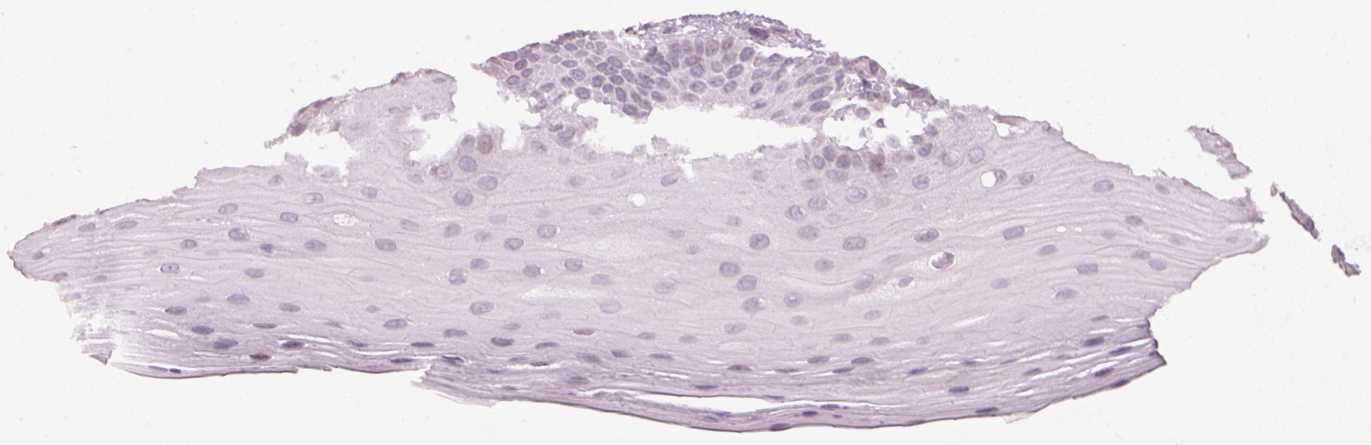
{"staining": {"intensity": "negative", "quantity": "none", "location": "none"}, "tissue": "oral mucosa", "cell_type": "Squamous epithelial cells", "image_type": "normal", "snomed": [{"axis": "morphology", "description": "Normal tissue, NOS"}, {"axis": "morphology", "description": "Normal morphology"}, {"axis": "topography", "description": "Oral tissue"}], "caption": "Immunohistochemistry (IHC) histopathology image of unremarkable oral mucosa stained for a protein (brown), which displays no positivity in squamous epithelial cells.", "gene": "SFRP4", "patient": {"sex": "female", "age": 76}}